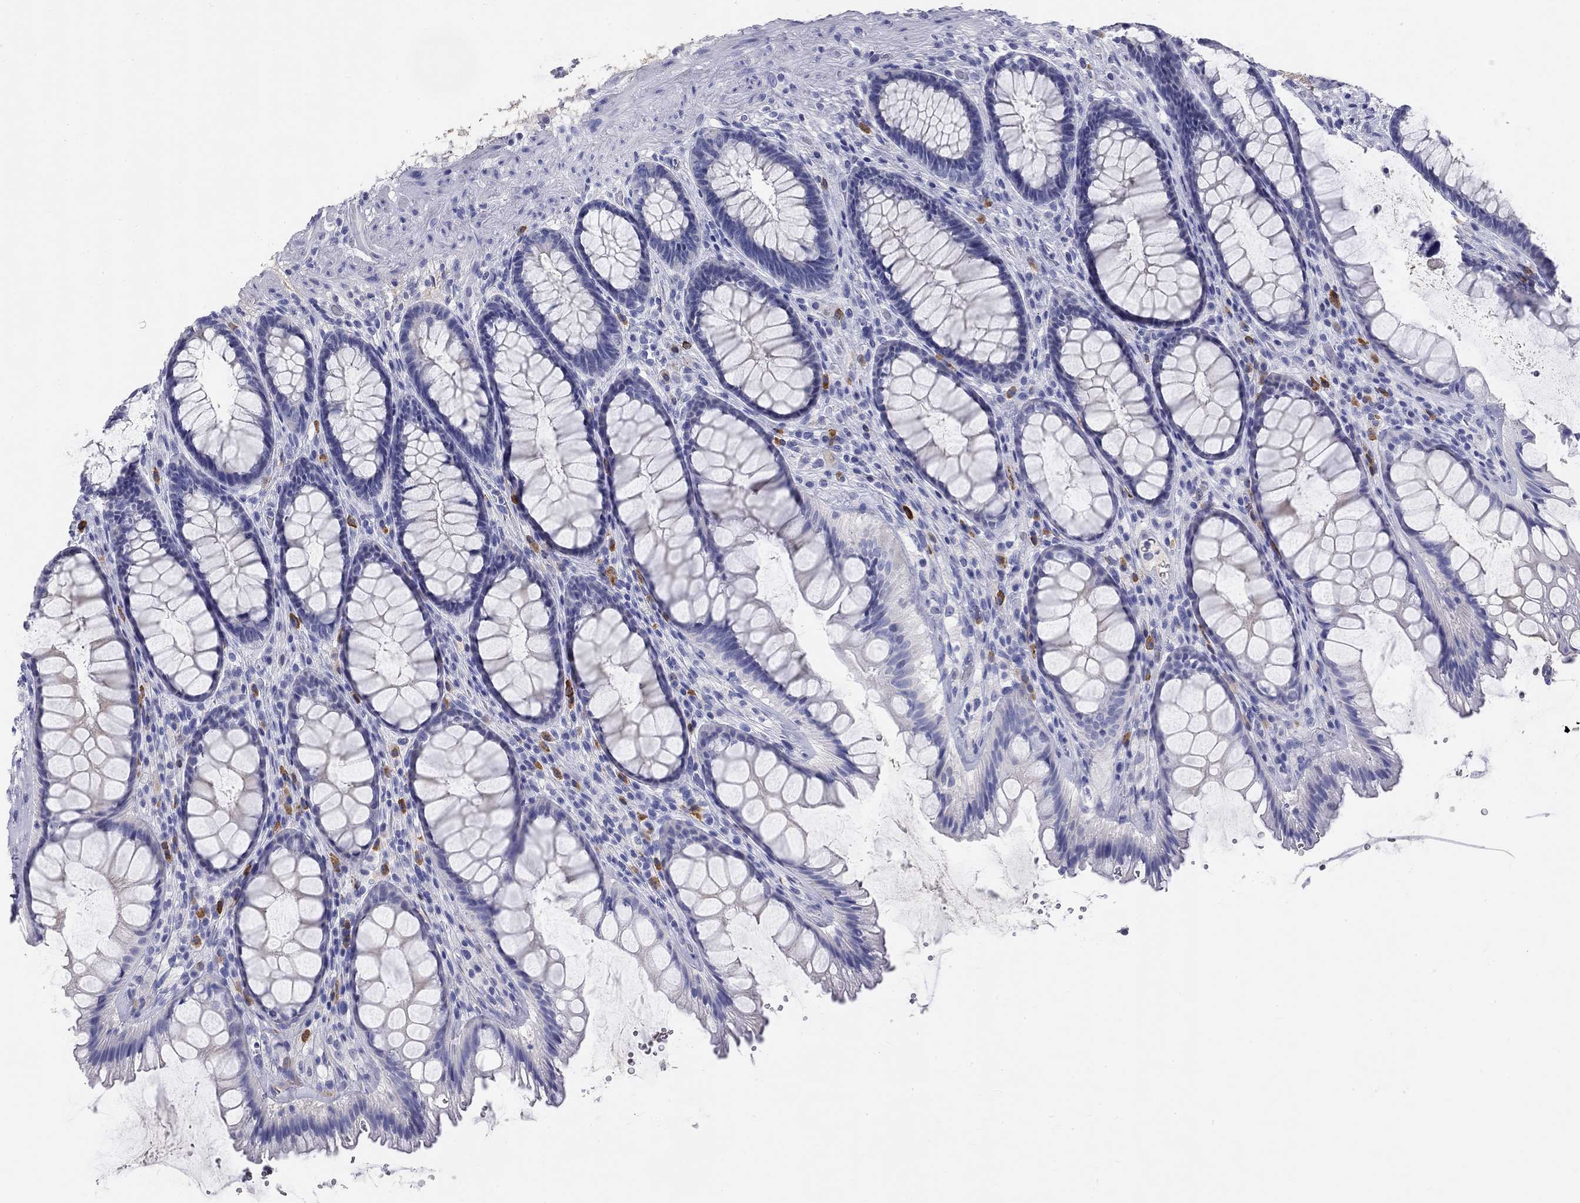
{"staining": {"intensity": "negative", "quantity": "none", "location": "none"}, "tissue": "rectum", "cell_type": "Glandular cells", "image_type": "normal", "snomed": [{"axis": "morphology", "description": "Normal tissue, NOS"}, {"axis": "topography", "description": "Rectum"}], "caption": "DAB (3,3'-diaminobenzidine) immunohistochemical staining of benign rectum exhibits no significant staining in glandular cells. (Brightfield microscopy of DAB (3,3'-diaminobenzidine) immunohistochemistry (IHC) at high magnification).", "gene": "PHOX2B", "patient": {"sex": "male", "age": 72}}